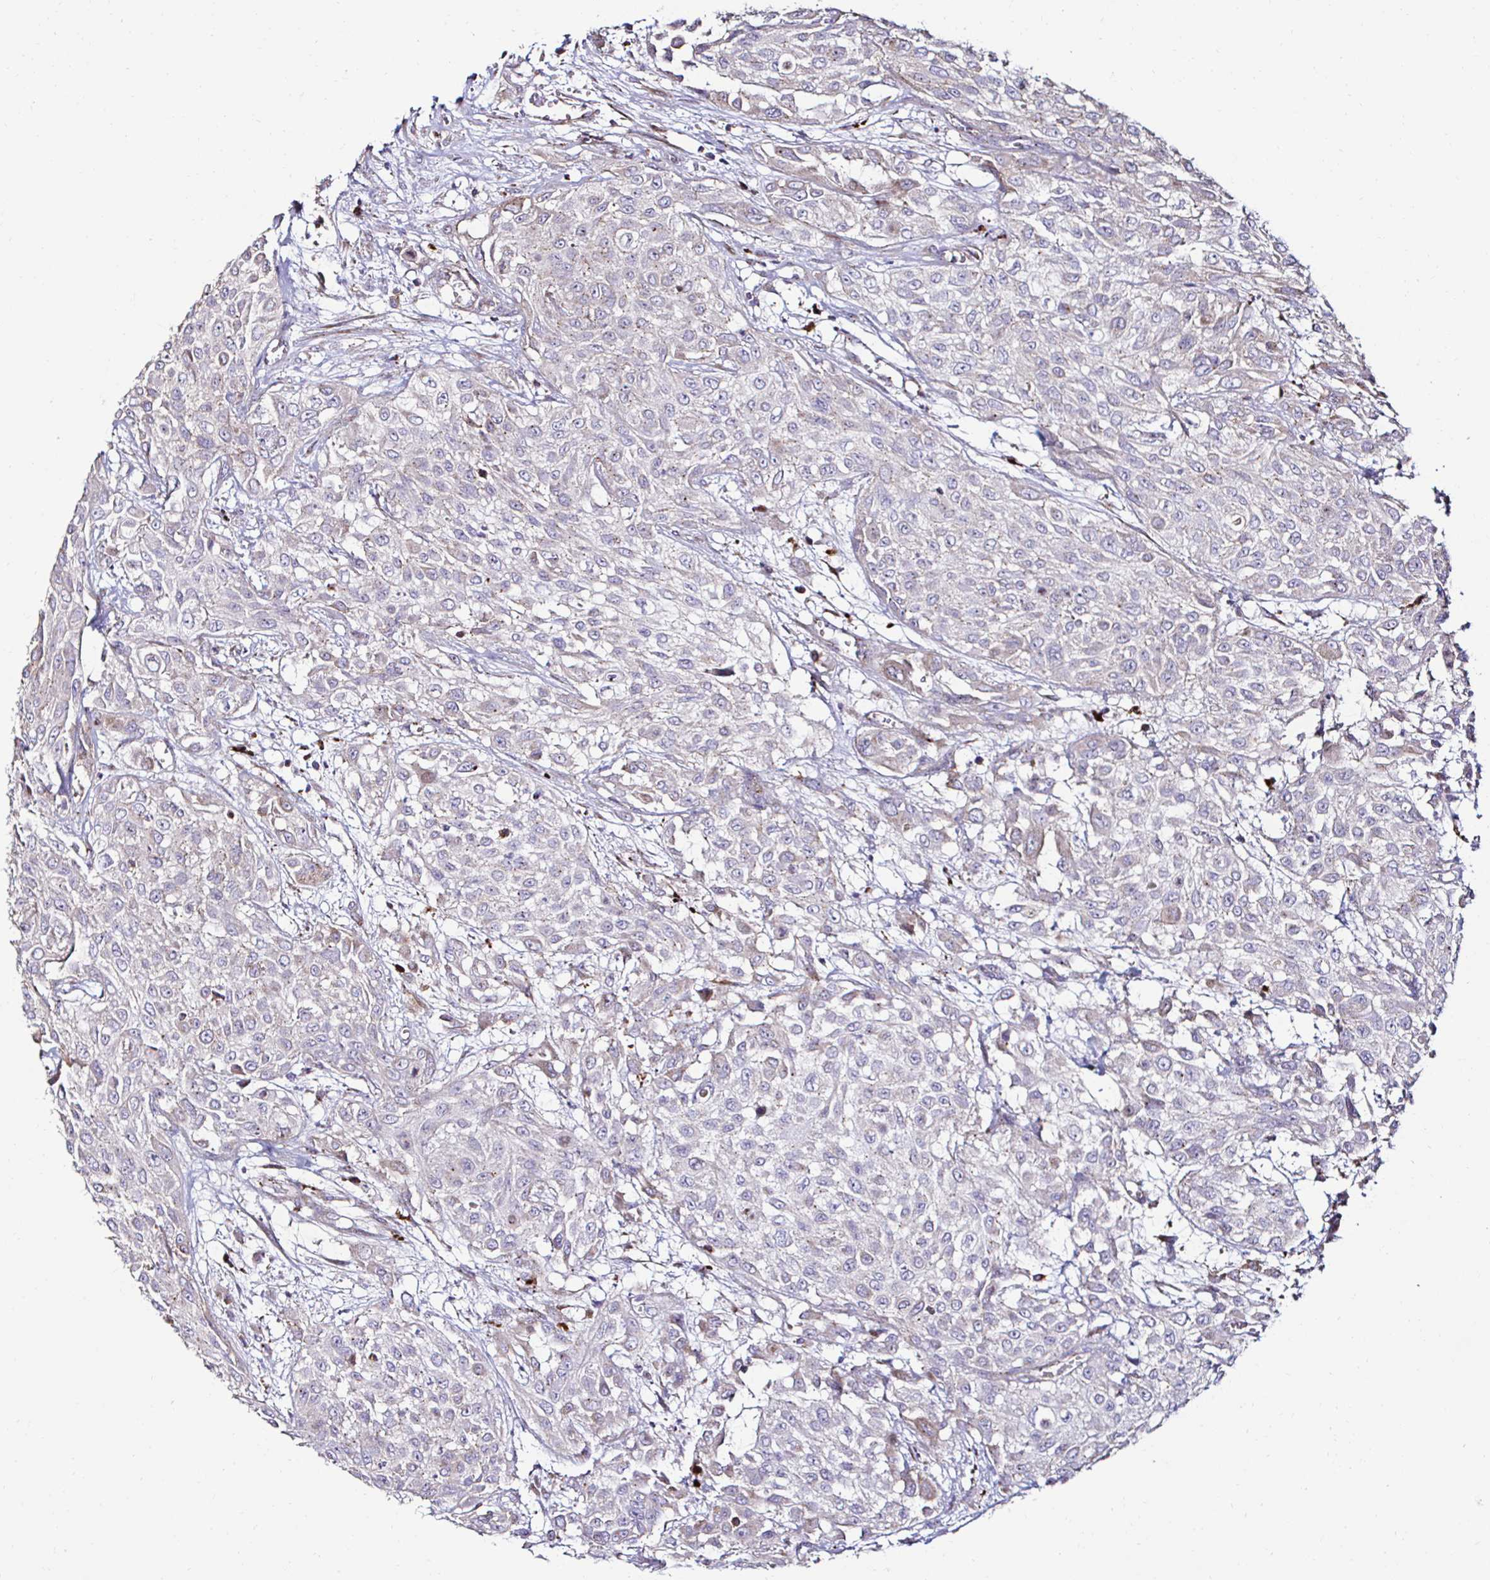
{"staining": {"intensity": "negative", "quantity": "none", "location": "none"}, "tissue": "urothelial cancer", "cell_type": "Tumor cells", "image_type": "cancer", "snomed": [{"axis": "morphology", "description": "Urothelial carcinoma, High grade"}, {"axis": "topography", "description": "Urinary bladder"}], "caption": "The photomicrograph shows no significant staining in tumor cells of urothelial cancer.", "gene": "GALNS", "patient": {"sex": "male", "age": 57}}